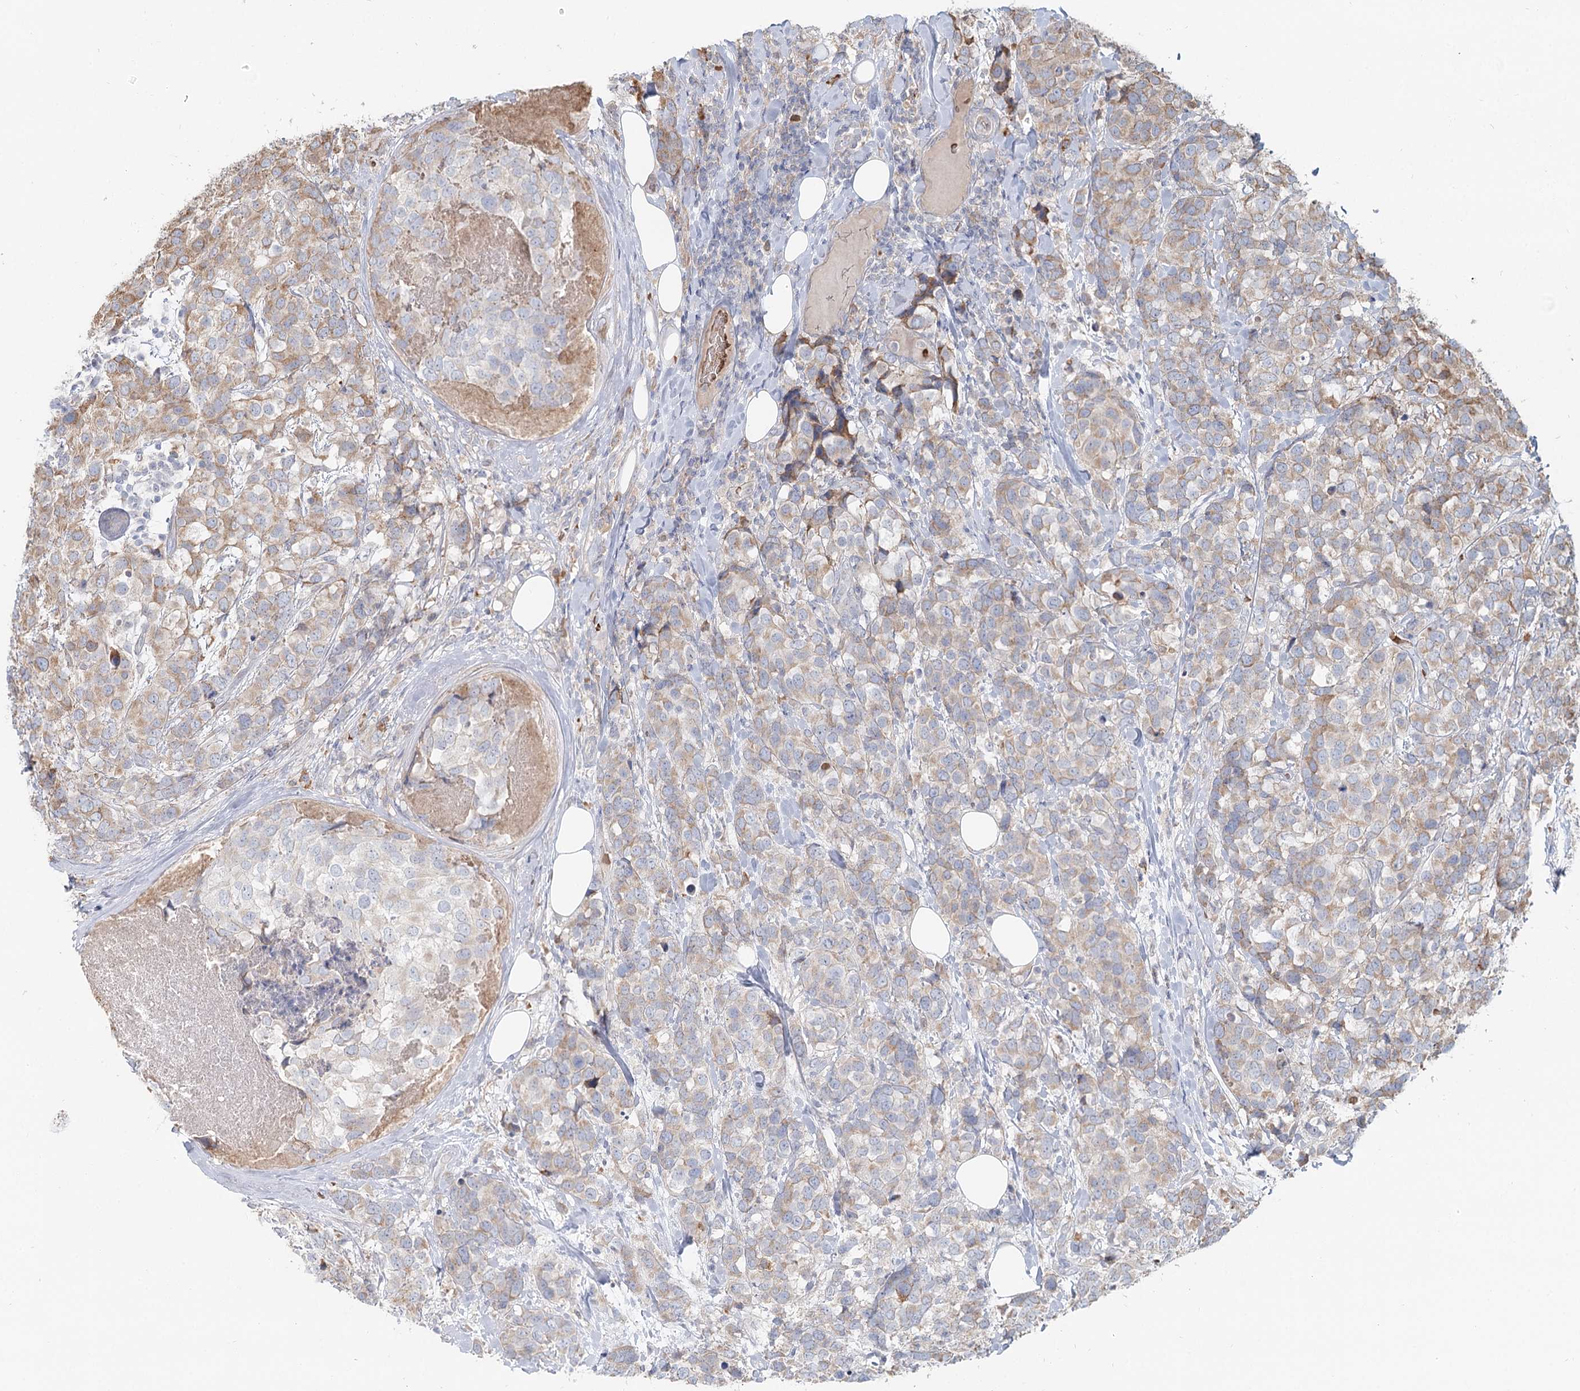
{"staining": {"intensity": "weak", "quantity": "<25%", "location": "cytoplasmic/membranous"}, "tissue": "breast cancer", "cell_type": "Tumor cells", "image_type": "cancer", "snomed": [{"axis": "morphology", "description": "Lobular carcinoma"}, {"axis": "topography", "description": "Breast"}], "caption": "IHC micrograph of human breast lobular carcinoma stained for a protein (brown), which shows no expression in tumor cells.", "gene": "ANKRD16", "patient": {"sex": "female", "age": 59}}